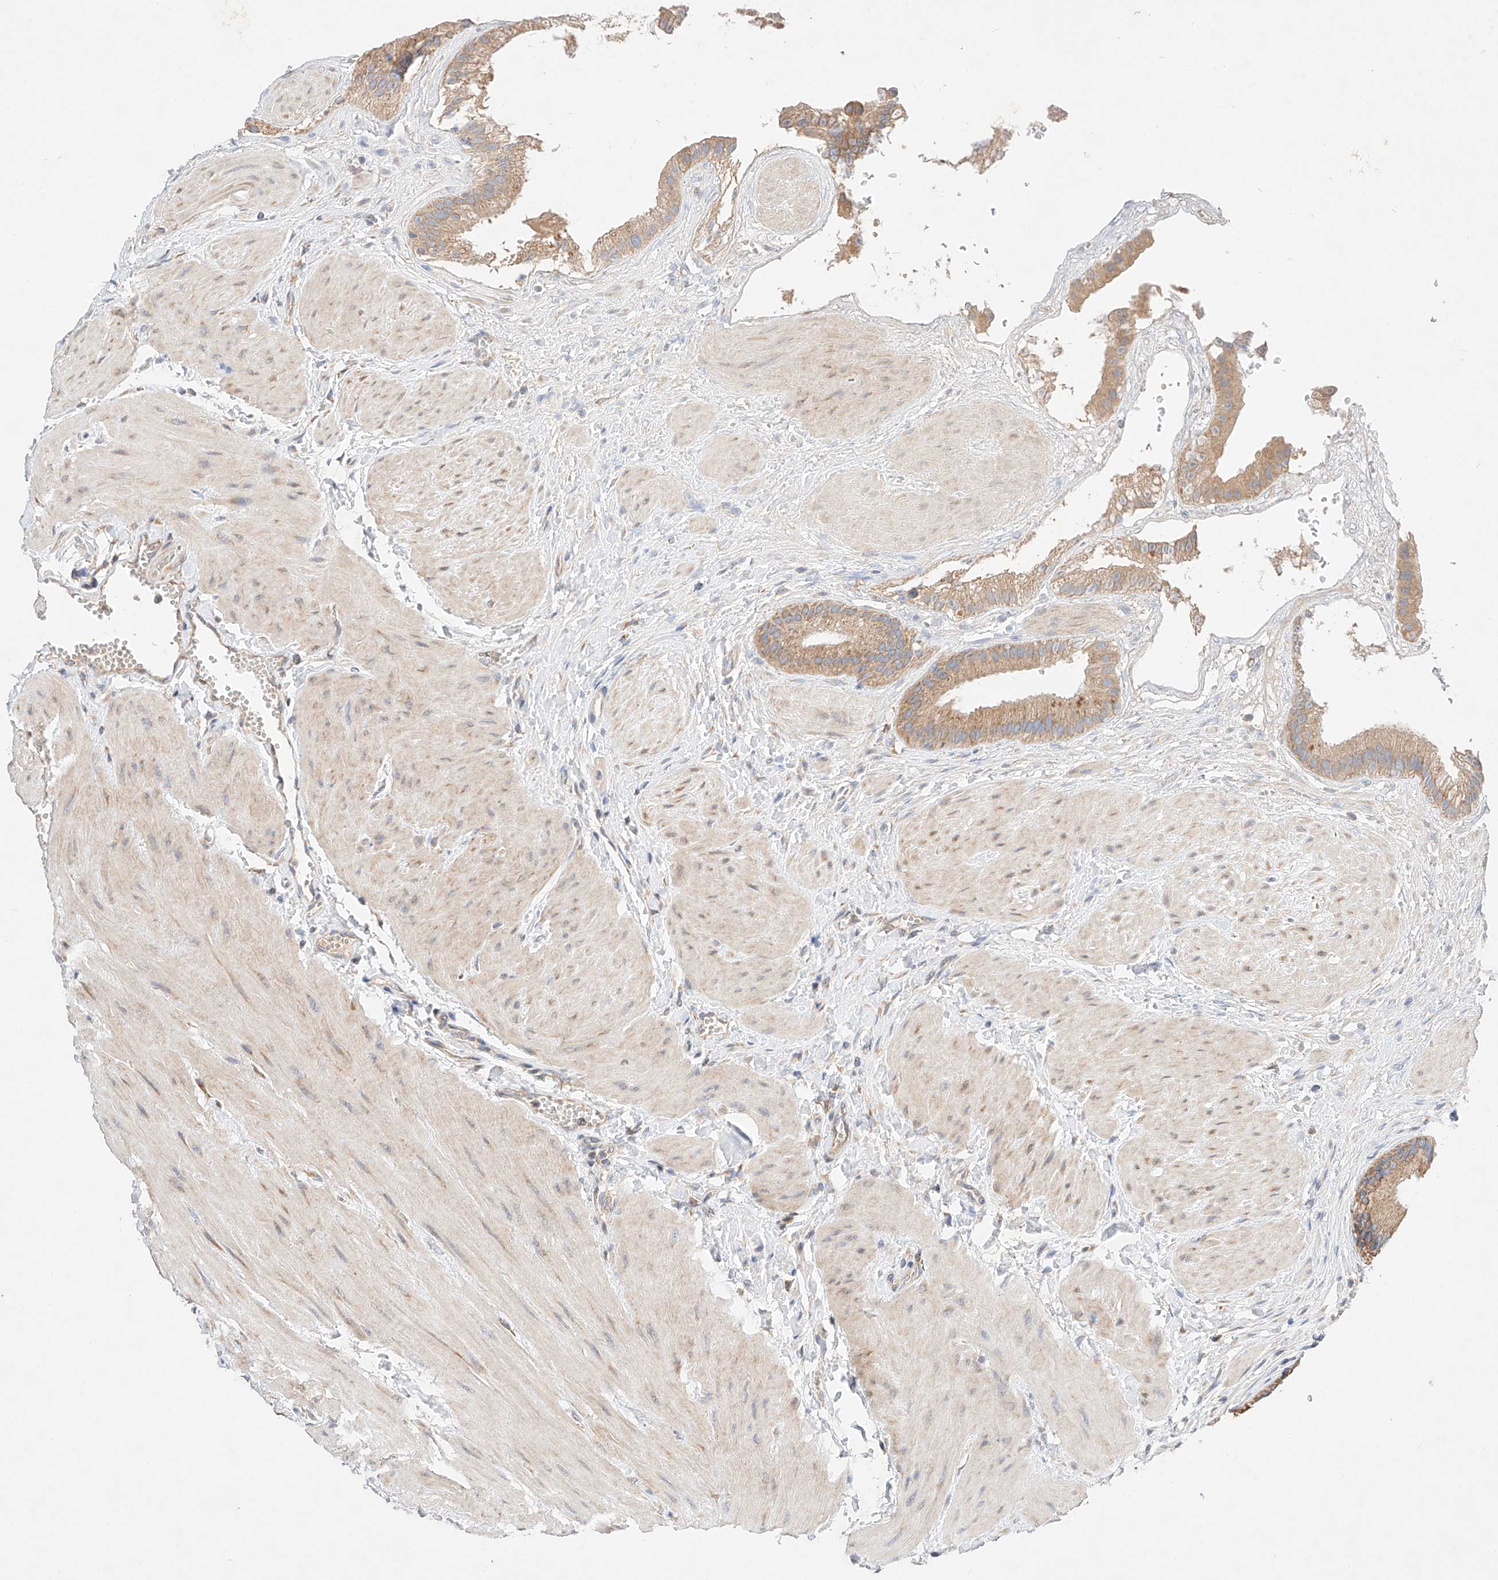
{"staining": {"intensity": "moderate", "quantity": ">75%", "location": "cytoplasmic/membranous"}, "tissue": "gallbladder", "cell_type": "Glandular cells", "image_type": "normal", "snomed": [{"axis": "morphology", "description": "Normal tissue, NOS"}, {"axis": "topography", "description": "Gallbladder"}], "caption": "About >75% of glandular cells in unremarkable gallbladder reveal moderate cytoplasmic/membranous protein expression as visualized by brown immunohistochemical staining.", "gene": "C6orf118", "patient": {"sex": "male", "age": 55}}